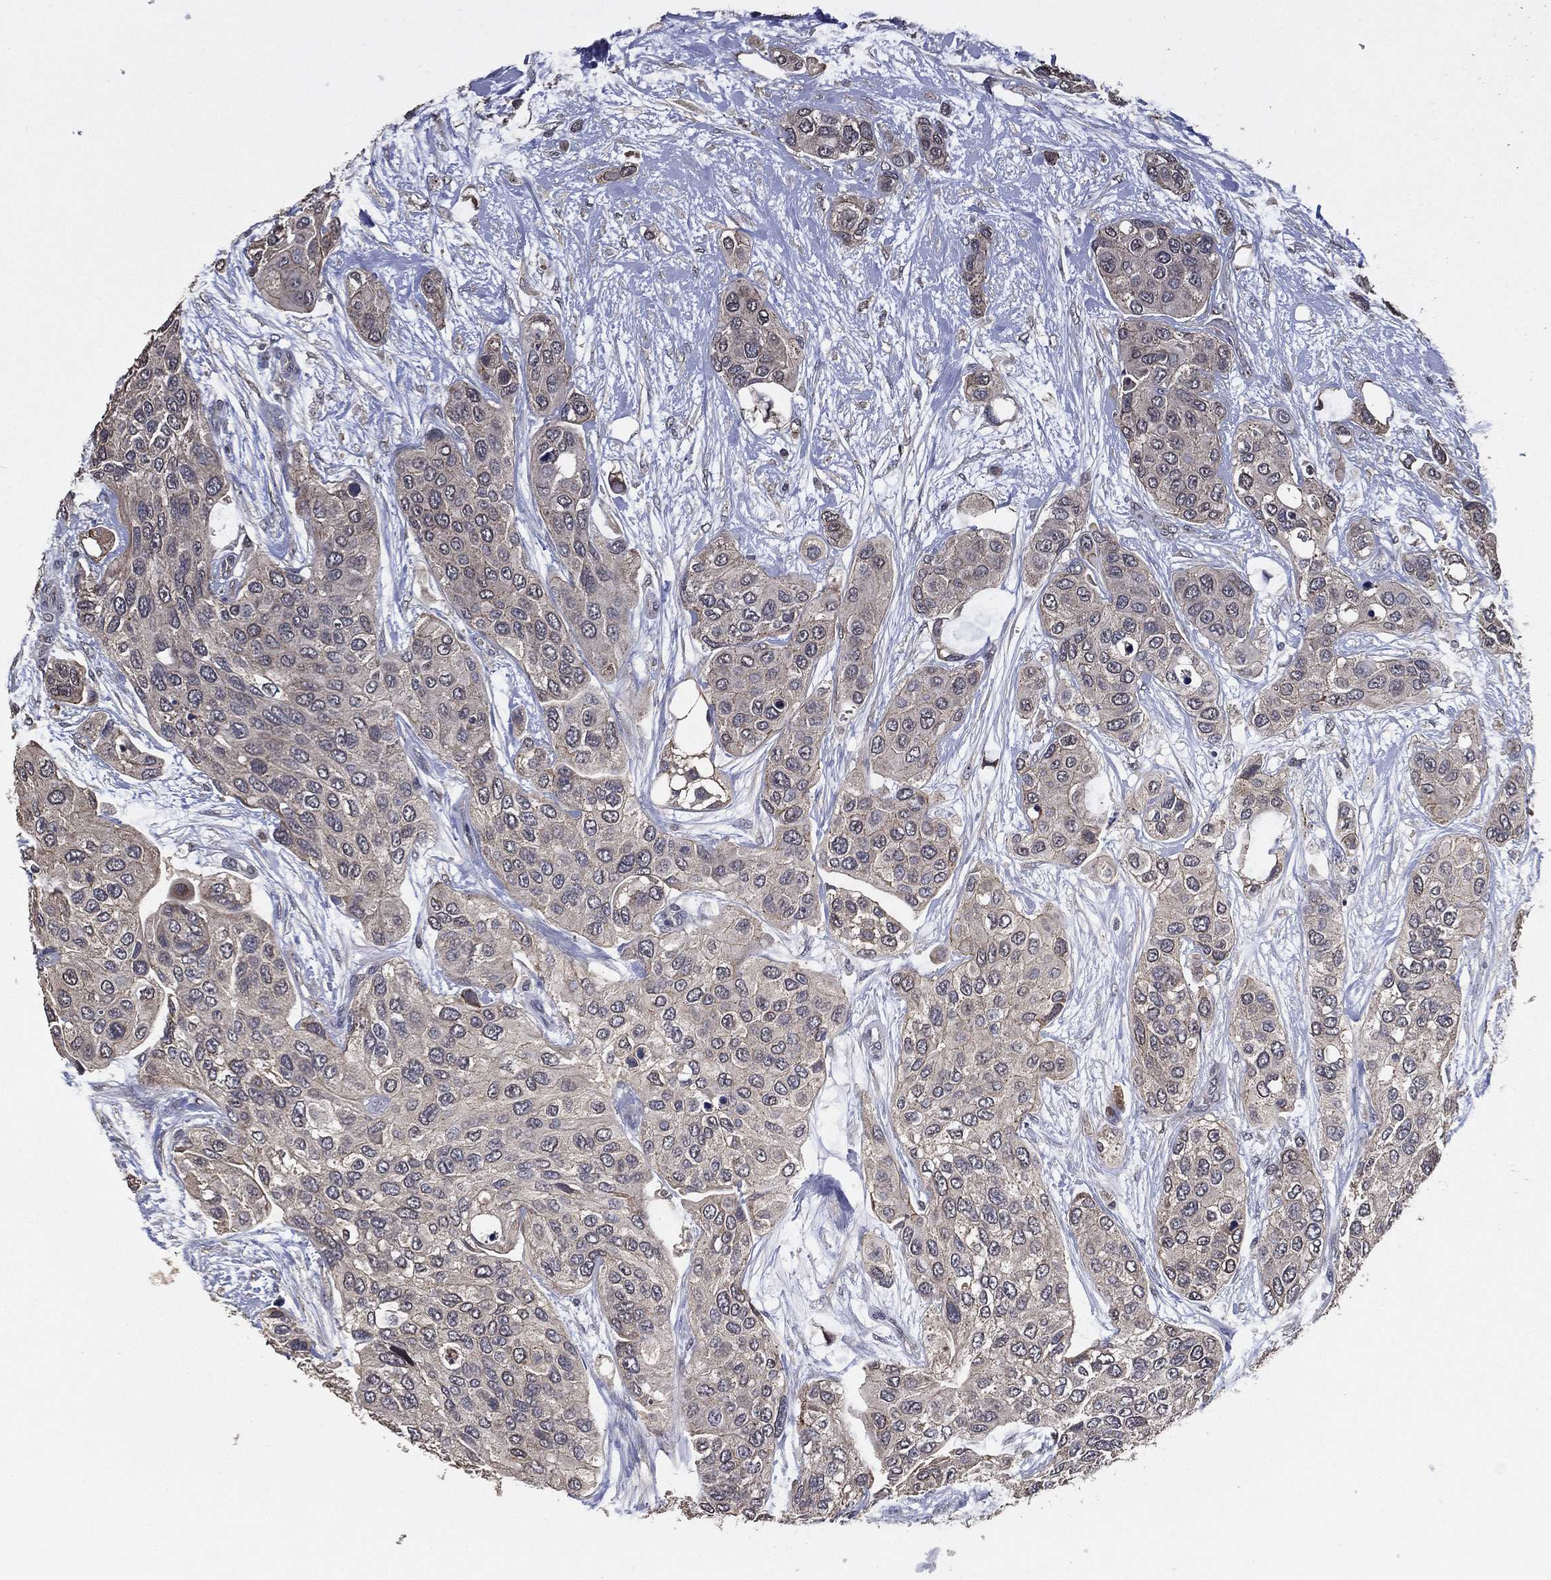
{"staining": {"intensity": "negative", "quantity": "none", "location": "none"}, "tissue": "urothelial cancer", "cell_type": "Tumor cells", "image_type": "cancer", "snomed": [{"axis": "morphology", "description": "Urothelial carcinoma, High grade"}, {"axis": "topography", "description": "Urinary bladder"}], "caption": "Urothelial cancer stained for a protein using IHC demonstrates no staining tumor cells.", "gene": "PCNT", "patient": {"sex": "male", "age": 77}}